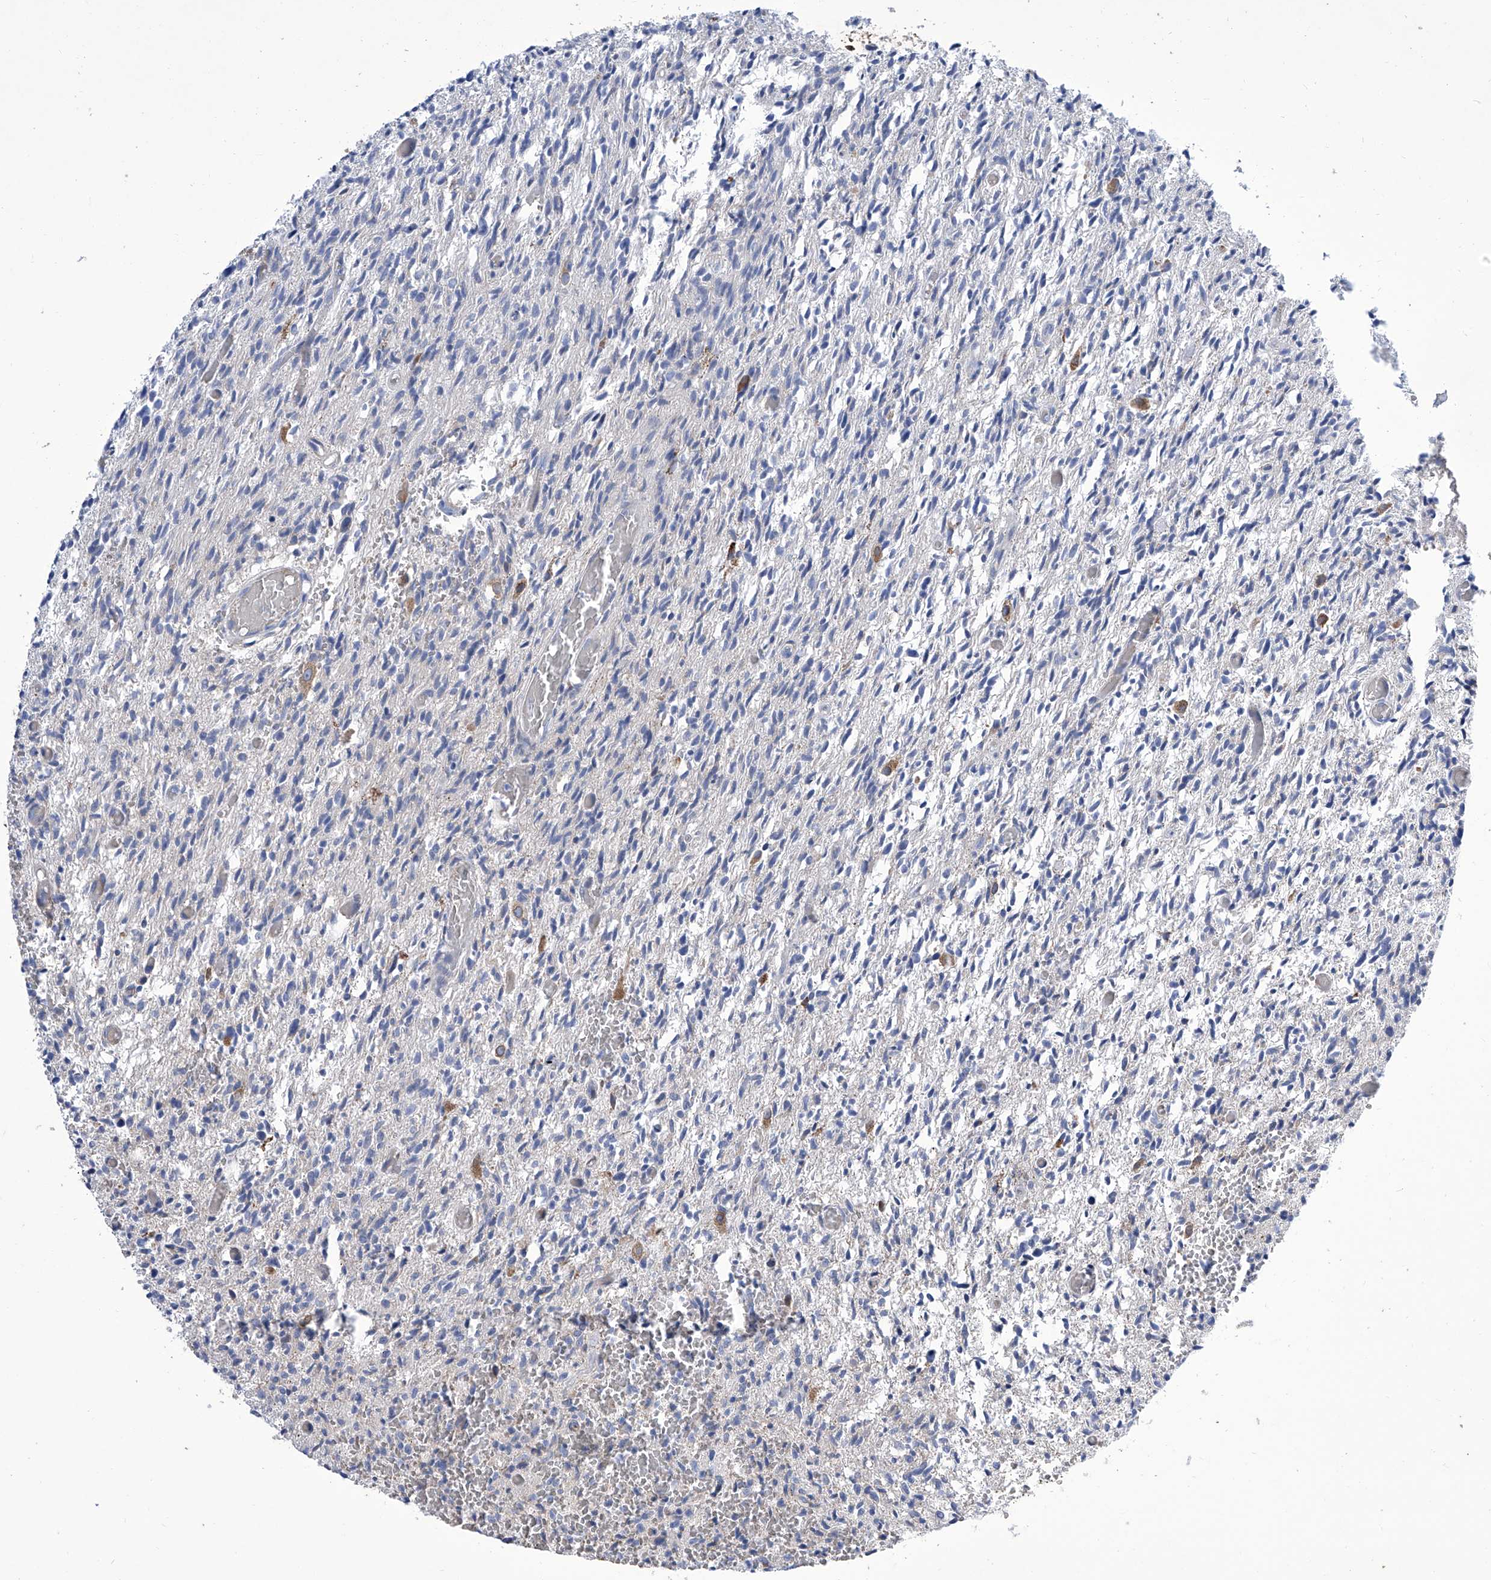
{"staining": {"intensity": "negative", "quantity": "none", "location": "none"}, "tissue": "glioma", "cell_type": "Tumor cells", "image_type": "cancer", "snomed": [{"axis": "morphology", "description": "Glioma, malignant, High grade"}, {"axis": "topography", "description": "Brain"}], "caption": "An immunohistochemistry image of glioma is shown. There is no staining in tumor cells of glioma.", "gene": "TJAP1", "patient": {"sex": "female", "age": 57}}